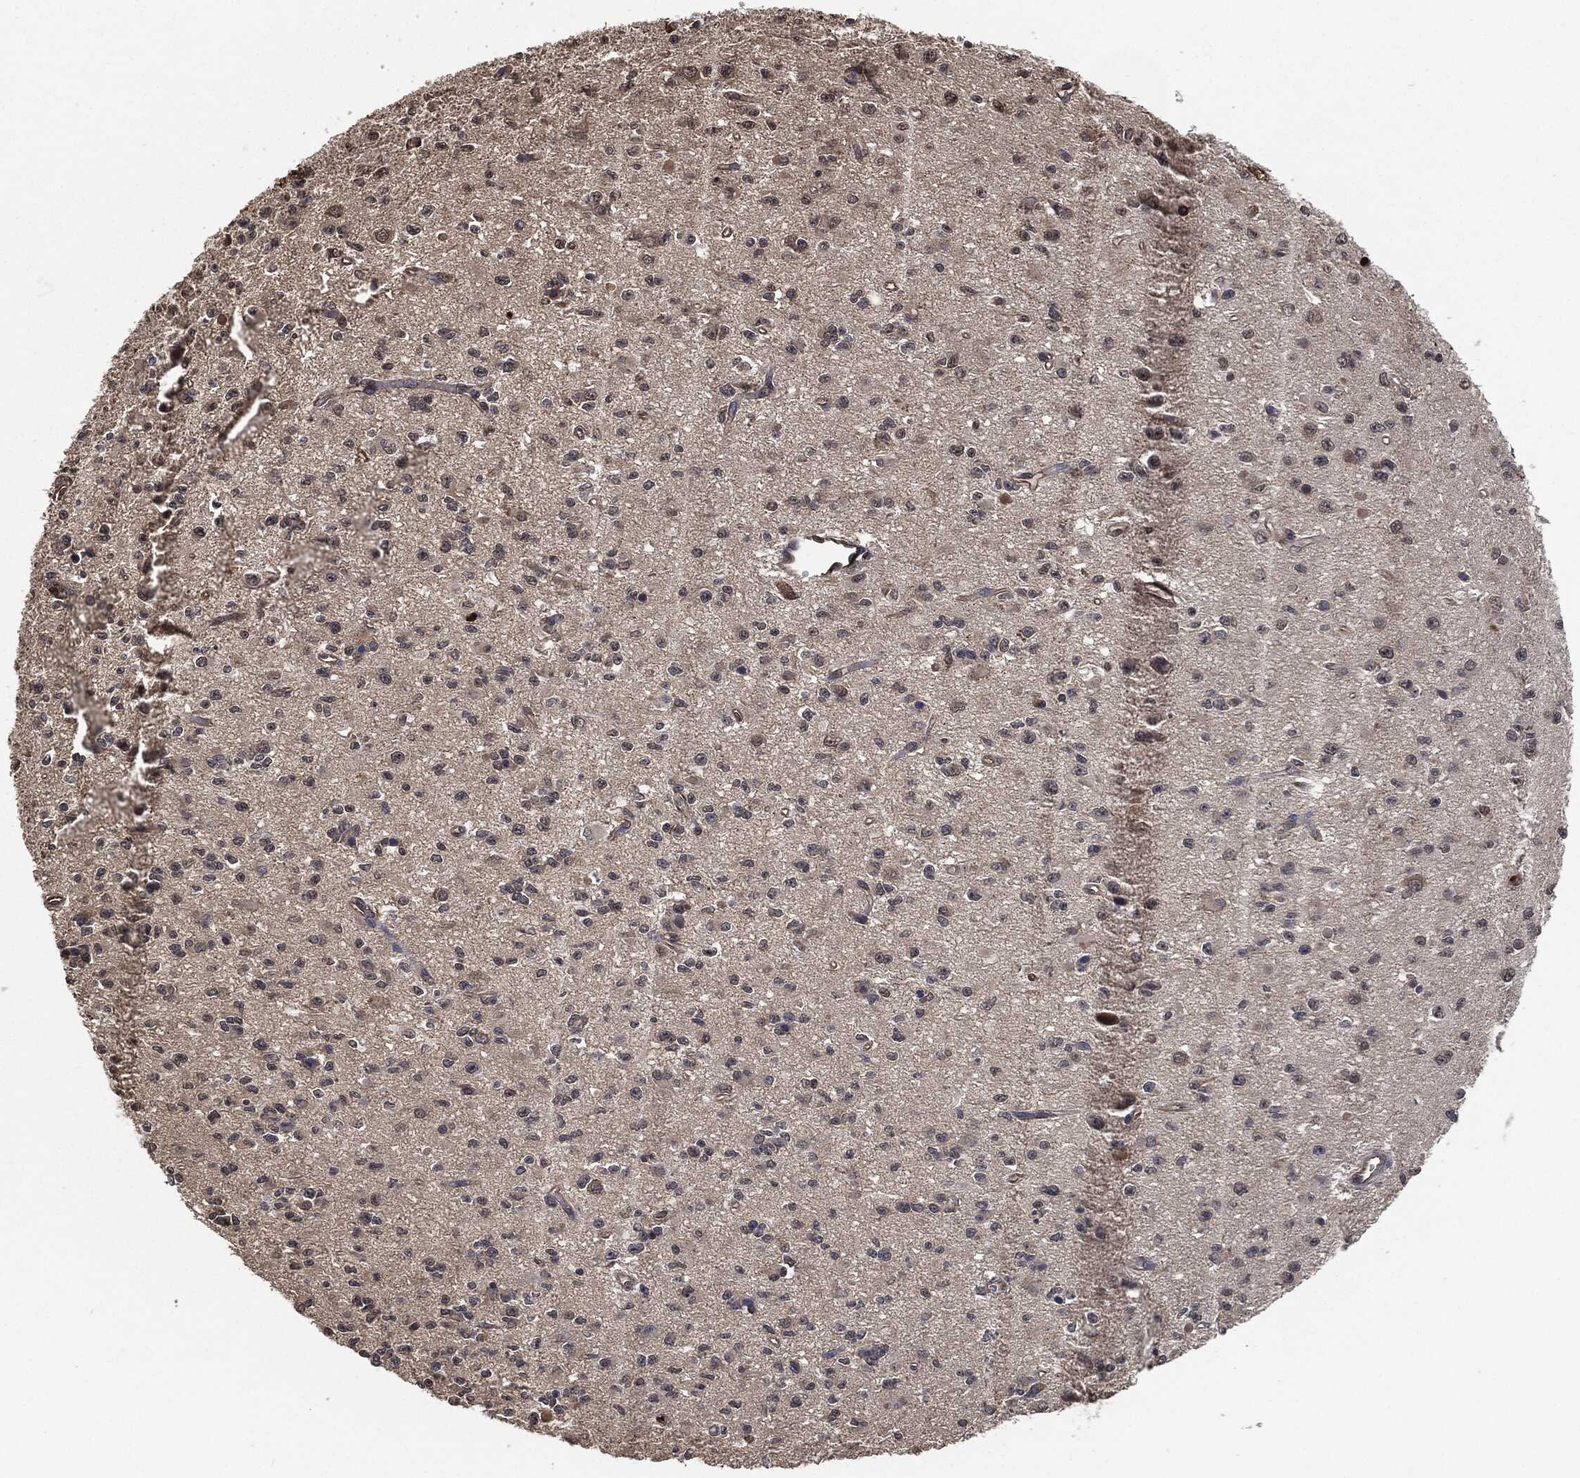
{"staining": {"intensity": "negative", "quantity": "none", "location": "none"}, "tissue": "glioma", "cell_type": "Tumor cells", "image_type": "cancer", "snomed": [{"axis": "morphology", "description": "Glioma, malignant, Low grade"}, {"axis": "topography", "description": "Brain"}], "caption": "The image shows no significant staining in tumor cells of glioma.", "gene": "S100A9", "patient": {"sex": "female", "age": 45}}